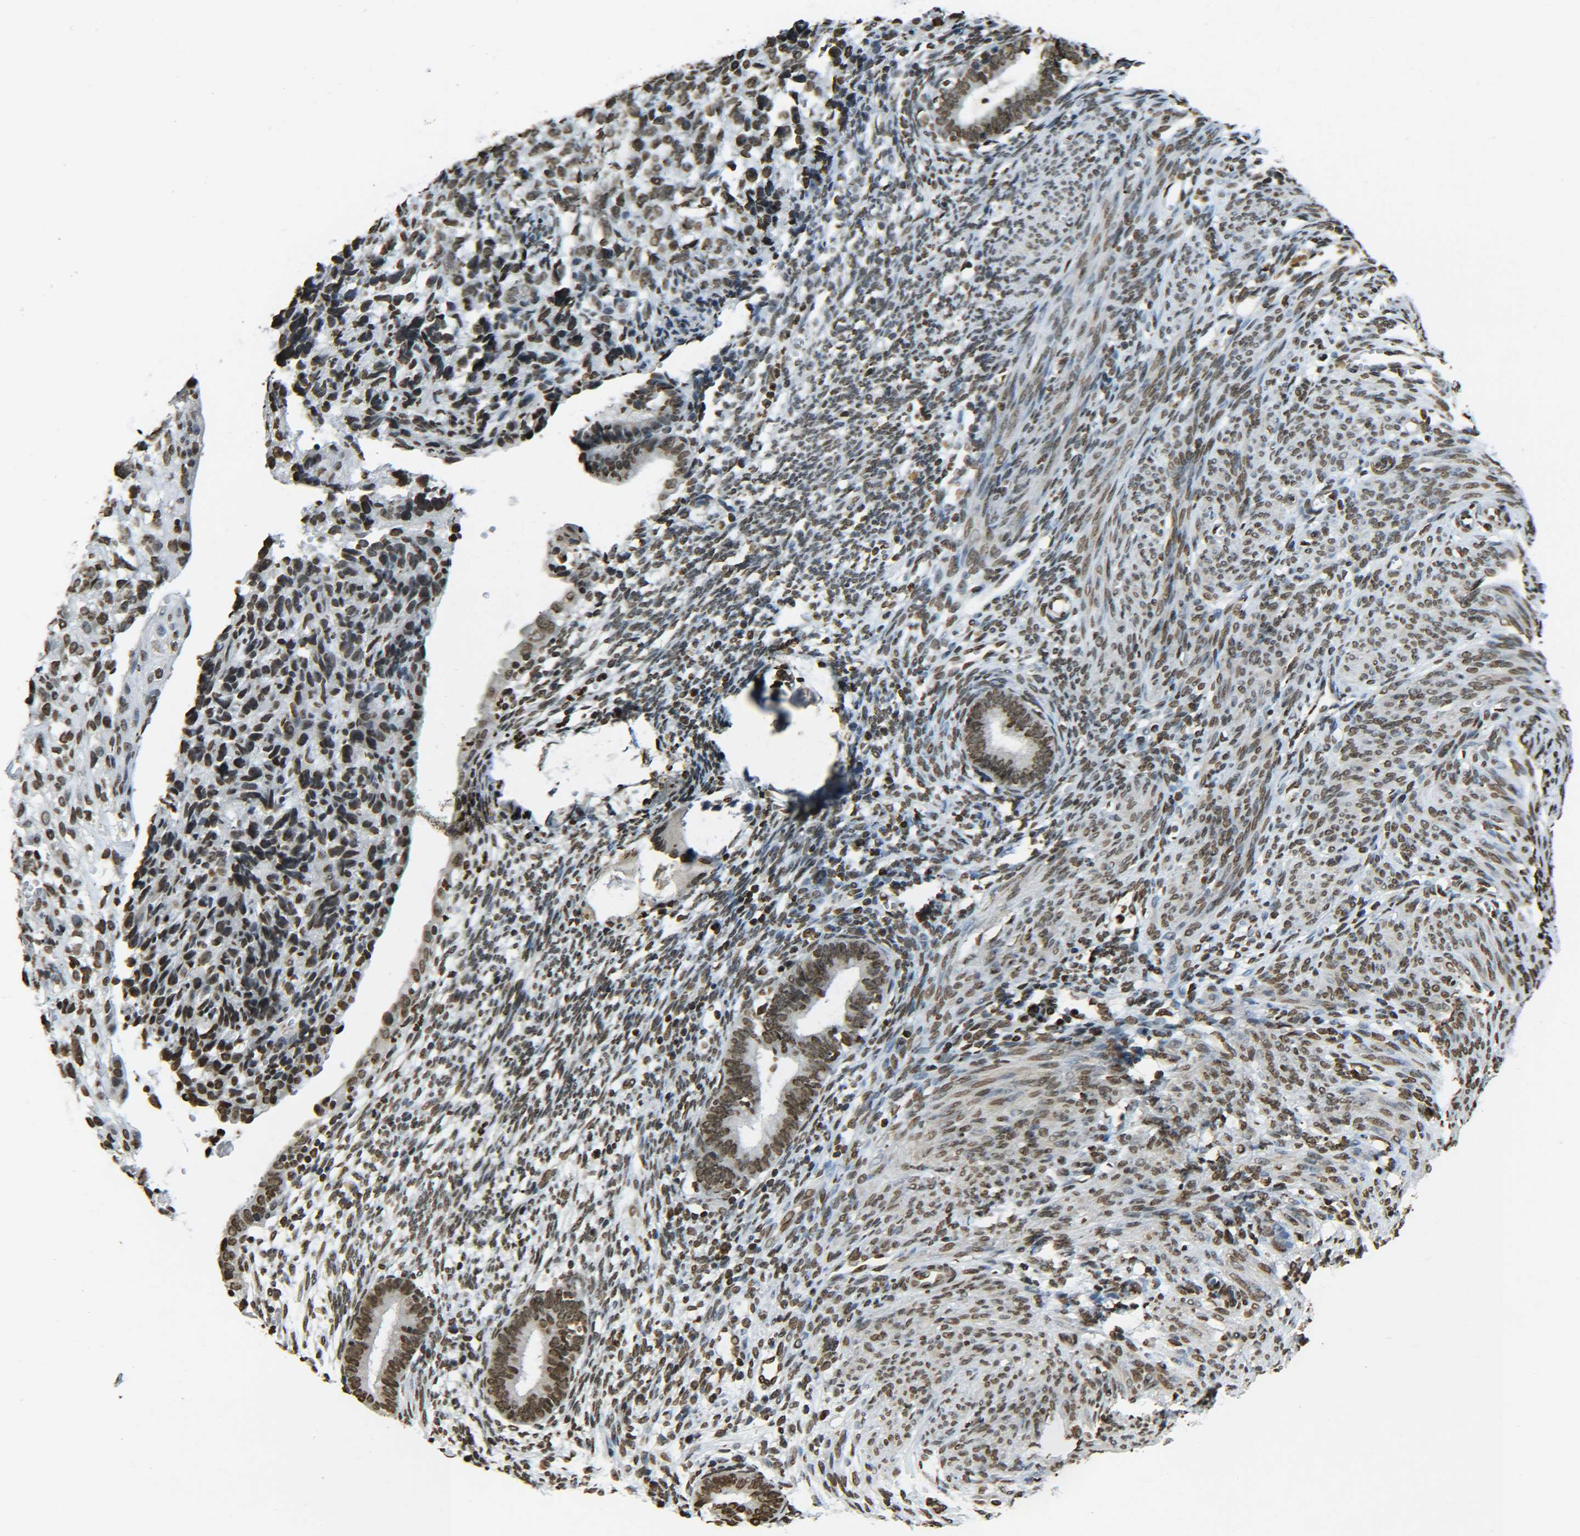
{"staining": {"intensity": "moderate", "quantity": "25%-75%", "location": "nuclear"}, "tissue": "endometrium", "cell_type": "Cells in endometrial stroma", "image_type": "normal", "snomed": [{"axis": "morphology", "description": "Normal tissue, NOS"}, {"axis": "morphology", "description": "Adenocarcinoma, NOS"}, {"axis": "topography", "description": "Endometrium"}, {"axis": "topography", "description": "Ovary"}], "caption": "Normal endometrium reveals moderate nuclear expression in about 25%-75% of cells in endometrial stroma, visualized by immunohistochemistry.", "gene": "H4C16", "patient": {"sex": "female", "age": 68}}